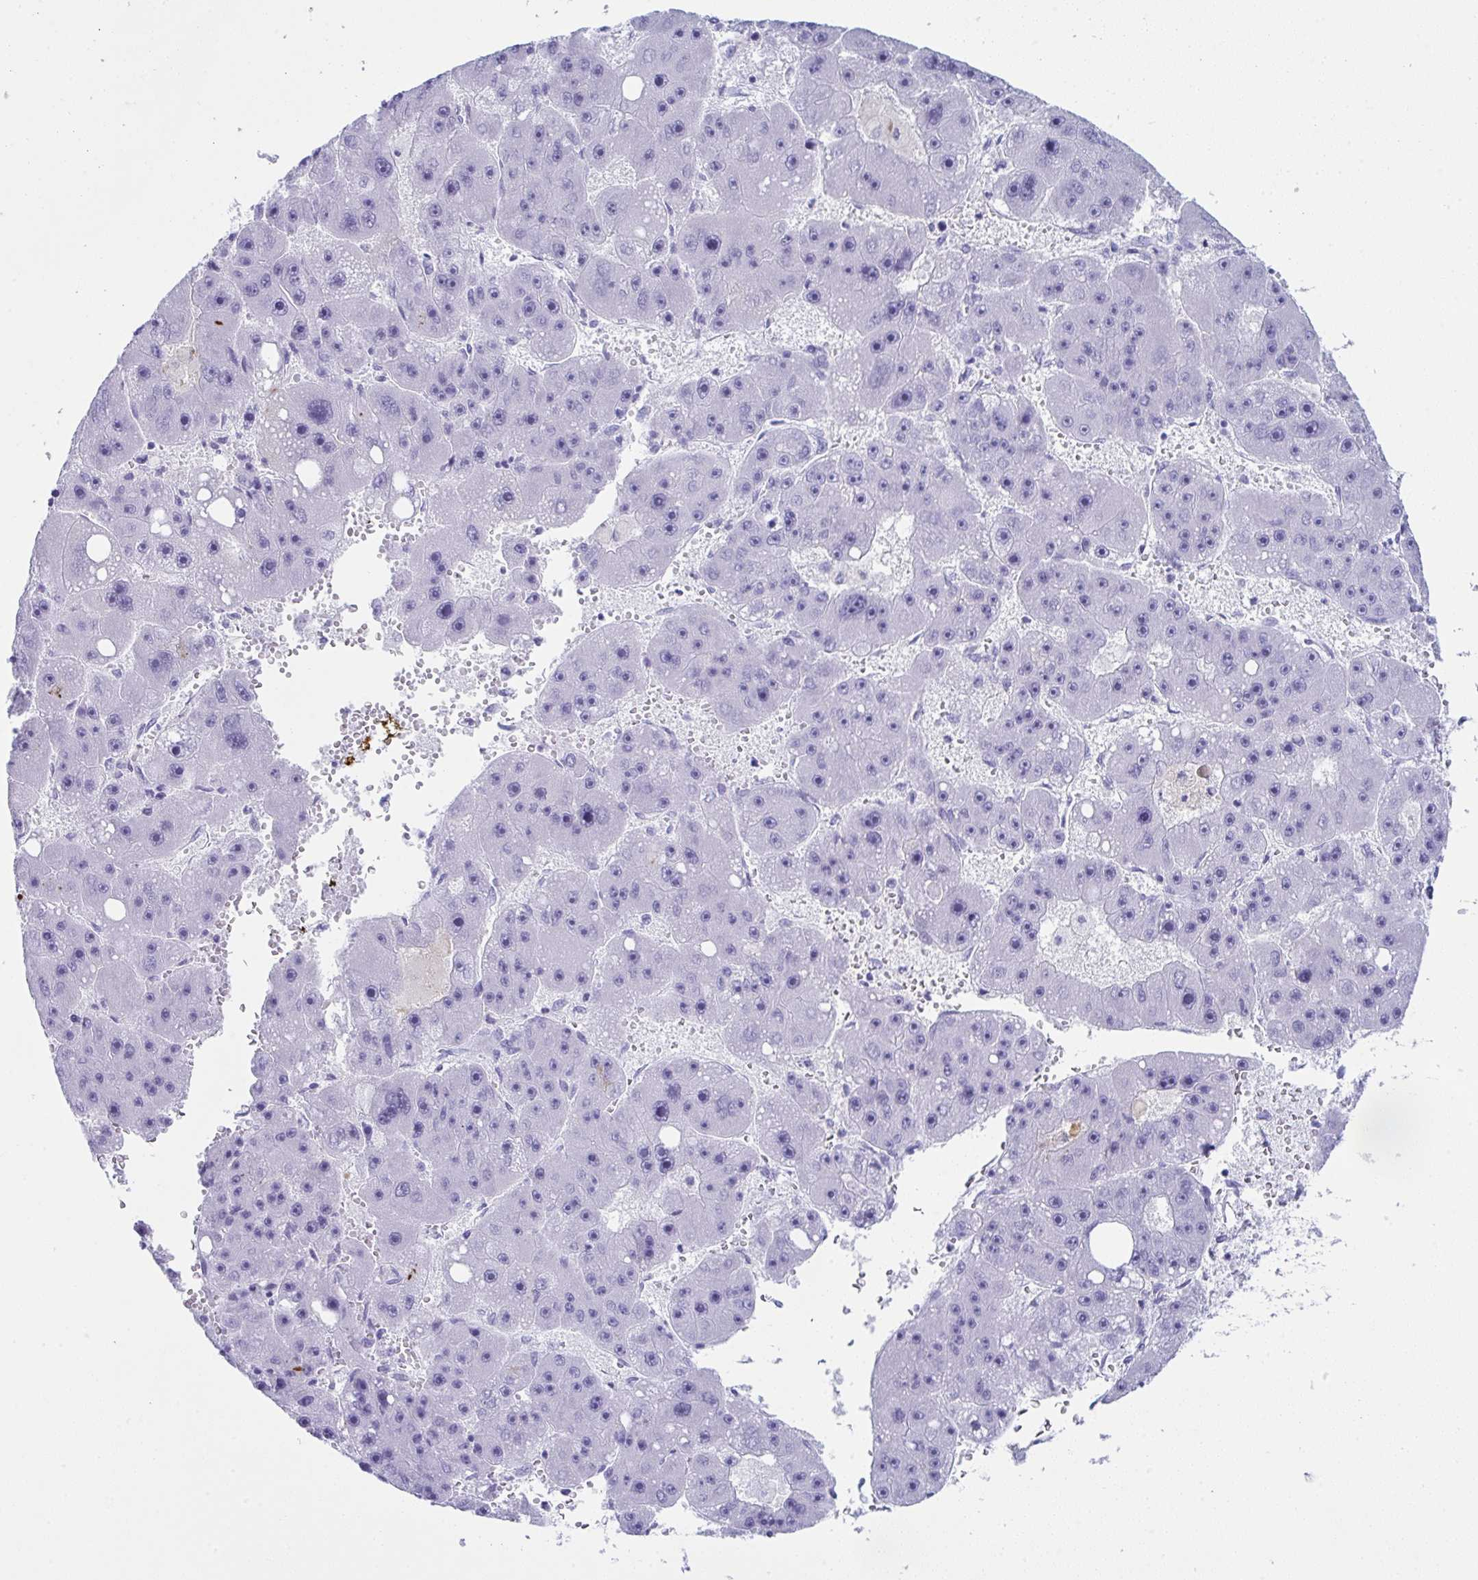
{"staining": {"intensity": "negative", "quantity": "none", "location": "none"}, "tissue": "liver cancer", "cell_type": "Tumor cells", "image_type": "cancer", "snomed": [{"axis": "morphology", "description": "Carcinoma, Hepatocellular, NOS"}, {"axis": "topography", "description": "Liver"}], "caption": "The immunohistochemistry (IHC) image has no significant positivity in tumor cells of hepatocellular carcinoma (liver) tissue.", "gene": "JCHAIN", "patient": {"sex": "female", "age": 61}}